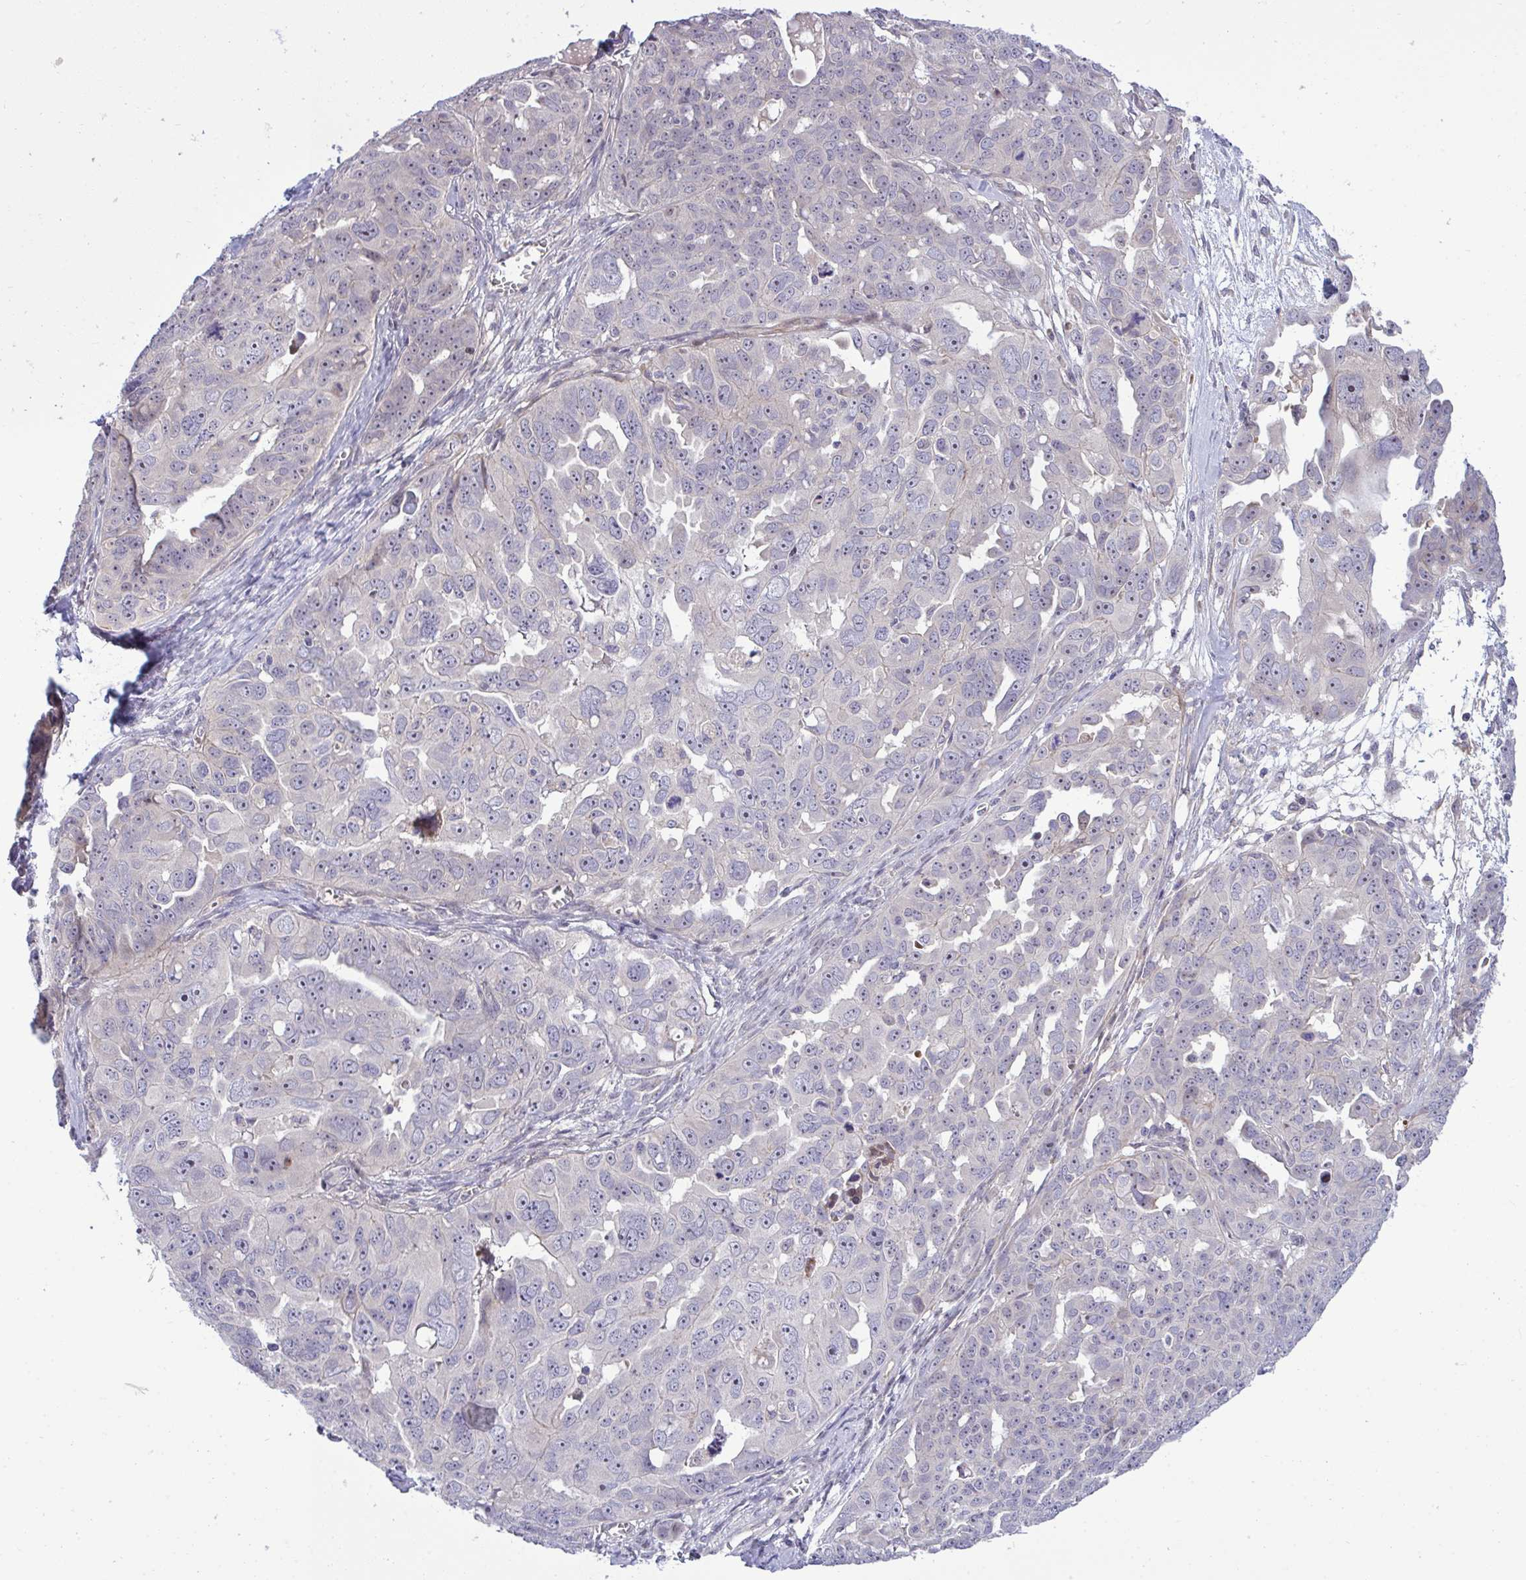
{"staining": {"intensity": "negative", "quantity": "none", "location": "none"}, "tissue": "ovarian cancer", "cell_type": "Tumor cells", "image_type": "cancer", "snomed": [{"axis": "morphology", "description": "Carcinoma, endometroid"}, {"axis": "topography", "description": "Ovary"}], "caption": "A micrograph of human ovarian endometroid carcinoma is negative for staining in tumor cells.", "gene": "HMBOX1", "patient": {"sex": "female", "age": 70}}